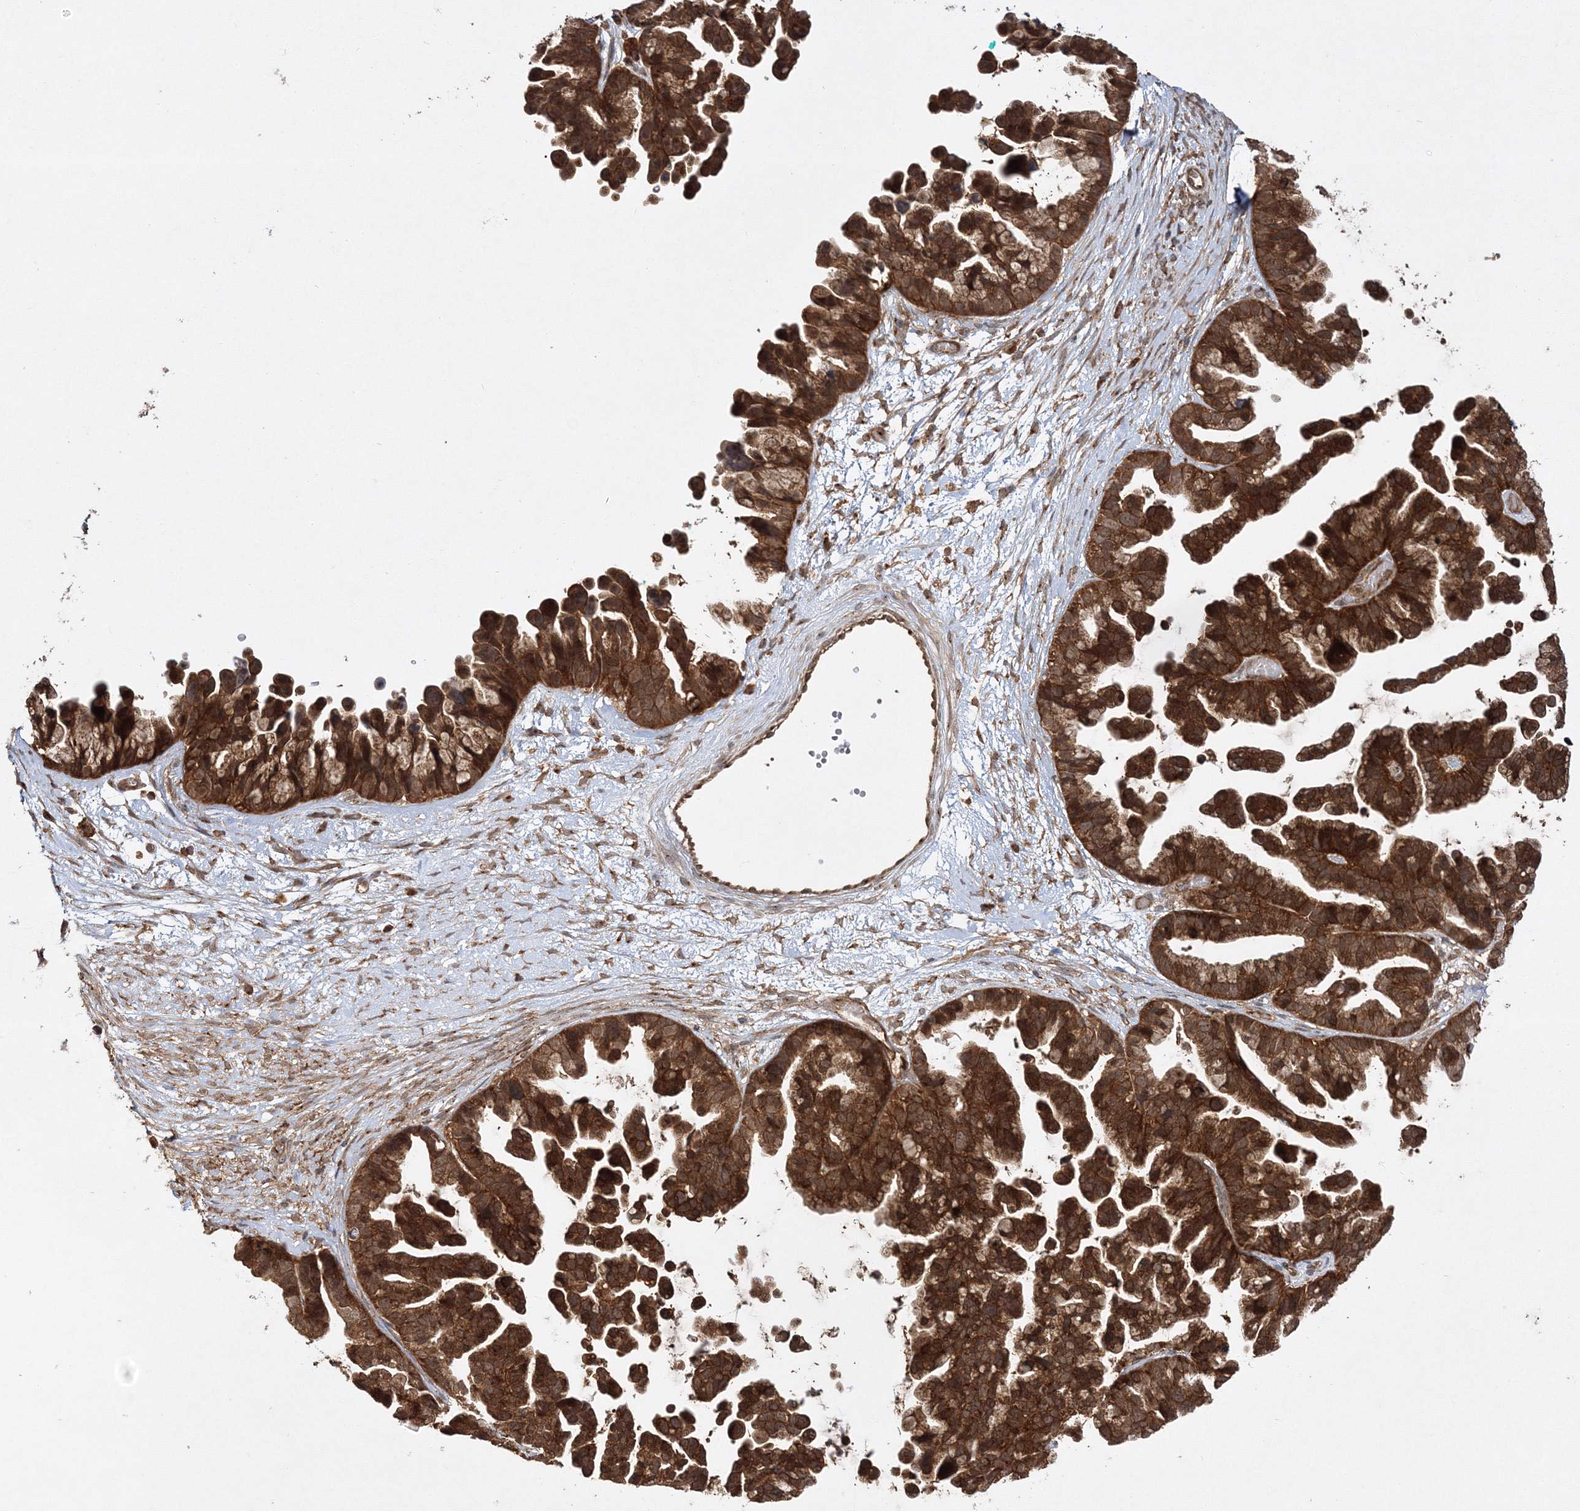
{"staining": {"intensity": "strong", "quantity": ">75%", "location": "cytoplasmic/membranous"}, "tissue": "ovarian cancer", "cell_type": "Tumor cells", "image_type": "cancer", "snomed": [{"axis": "morphology", "description": "Cystadenocarcinoma, serous, NOS"}, {"axis": "topography", "description": "Ovary"}], "caption": "This histopathology image displays immunohistochemistry staining of human ovarian cancer, with high strong cytoplasmic/membranous staining in about >75% of tumor cells.", "gene": "WDR37", "patient": {"sex": "female", "age": 56}}